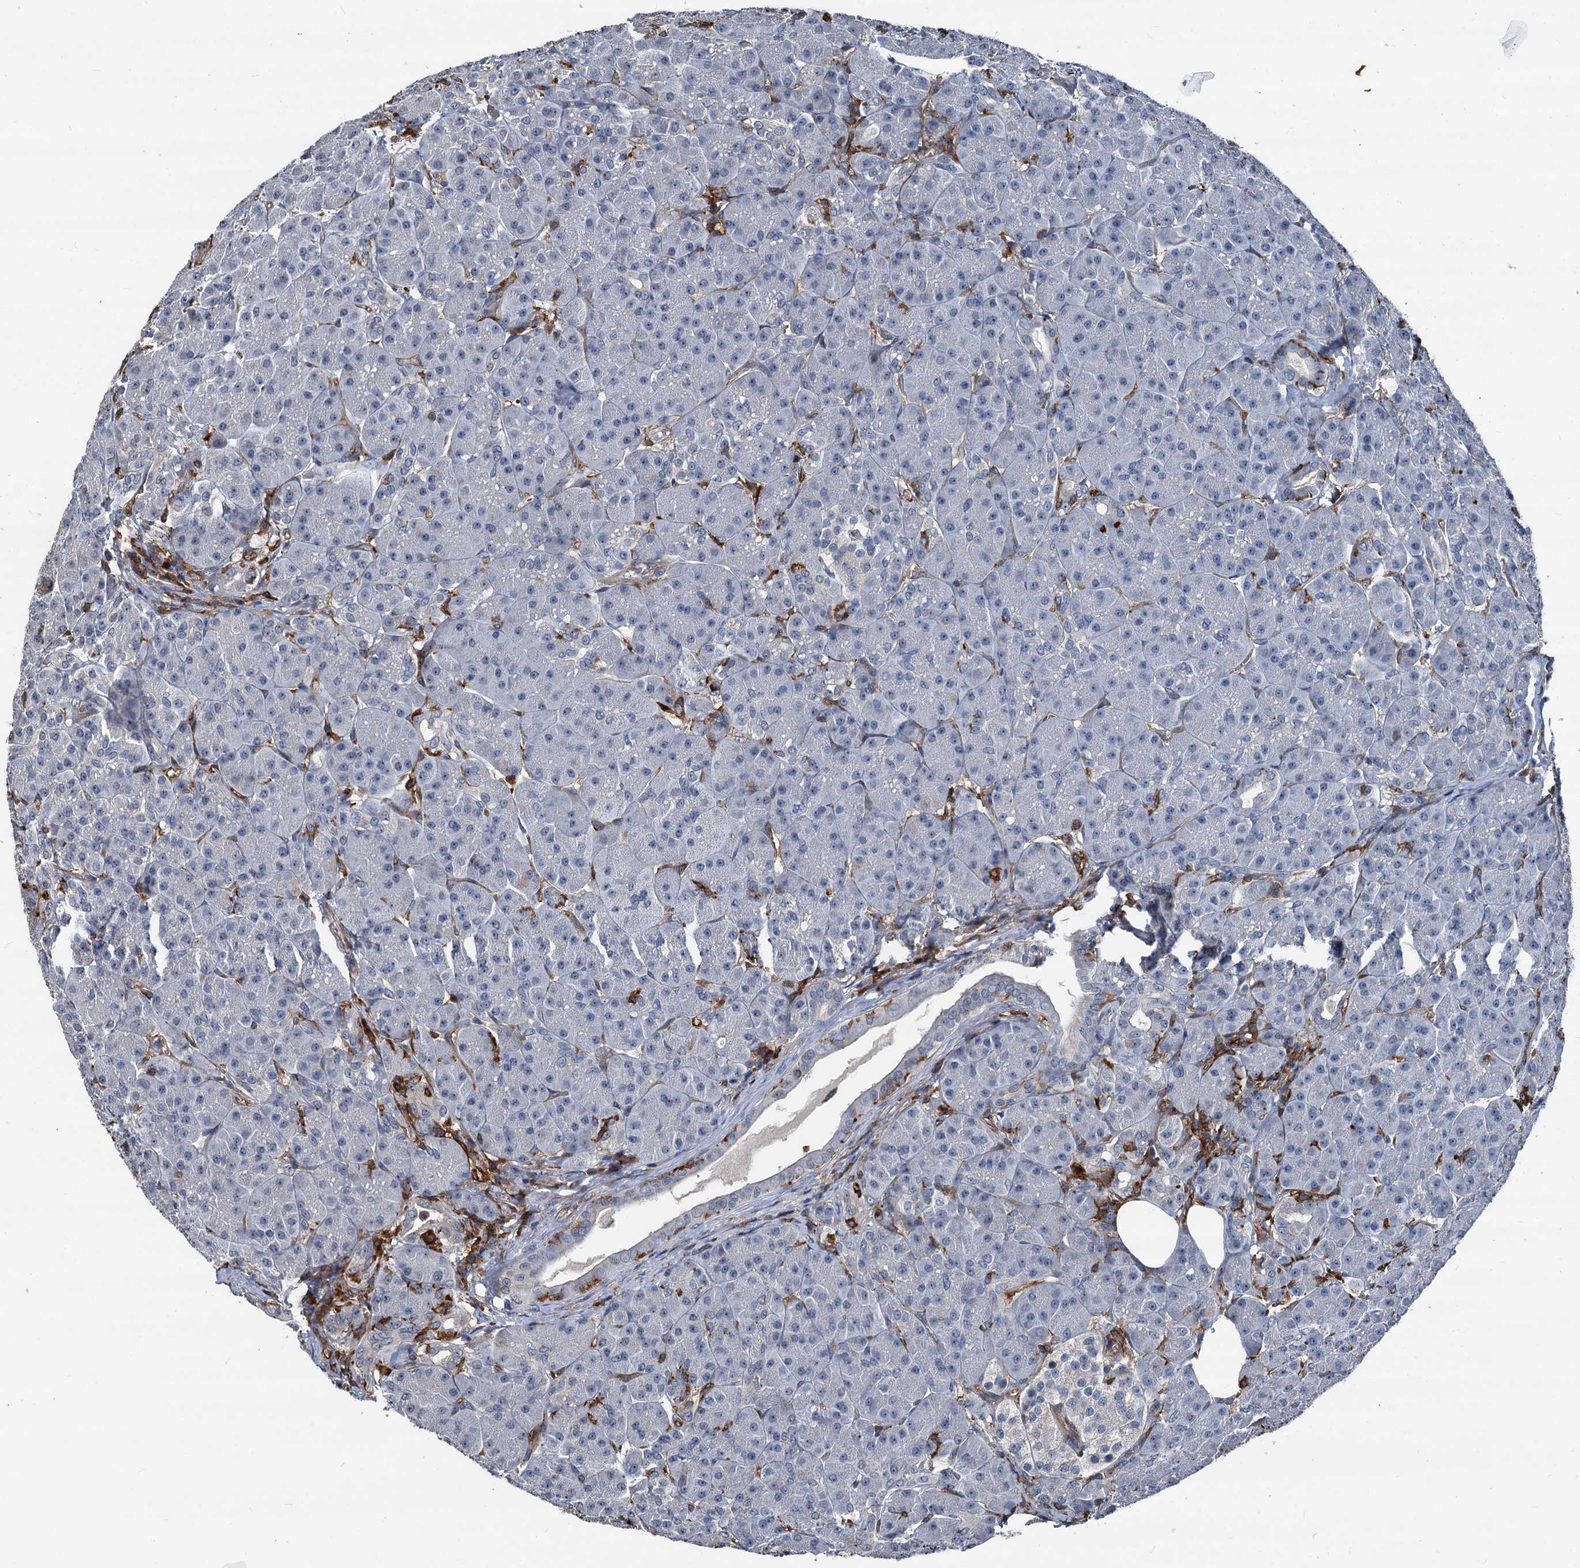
{"staining": {"intensity": "negative", "quantity": "none", "location": "none"}, "tissue": "pancreas", "cell_type": "Exocrine glandular cells", "image_type": "normal", "snomed": [{"axis": "morphology", "description": "Normal tissue, NOS"}, {"axis": "topography", "description": "Pancreas"}], "caption": "Protein analysis of normal pancreas demonstrates no significant expression in exocrine glandular cells.", "gene": "PLEKHO2", "patient": {"sex": "male", "age": 63}}